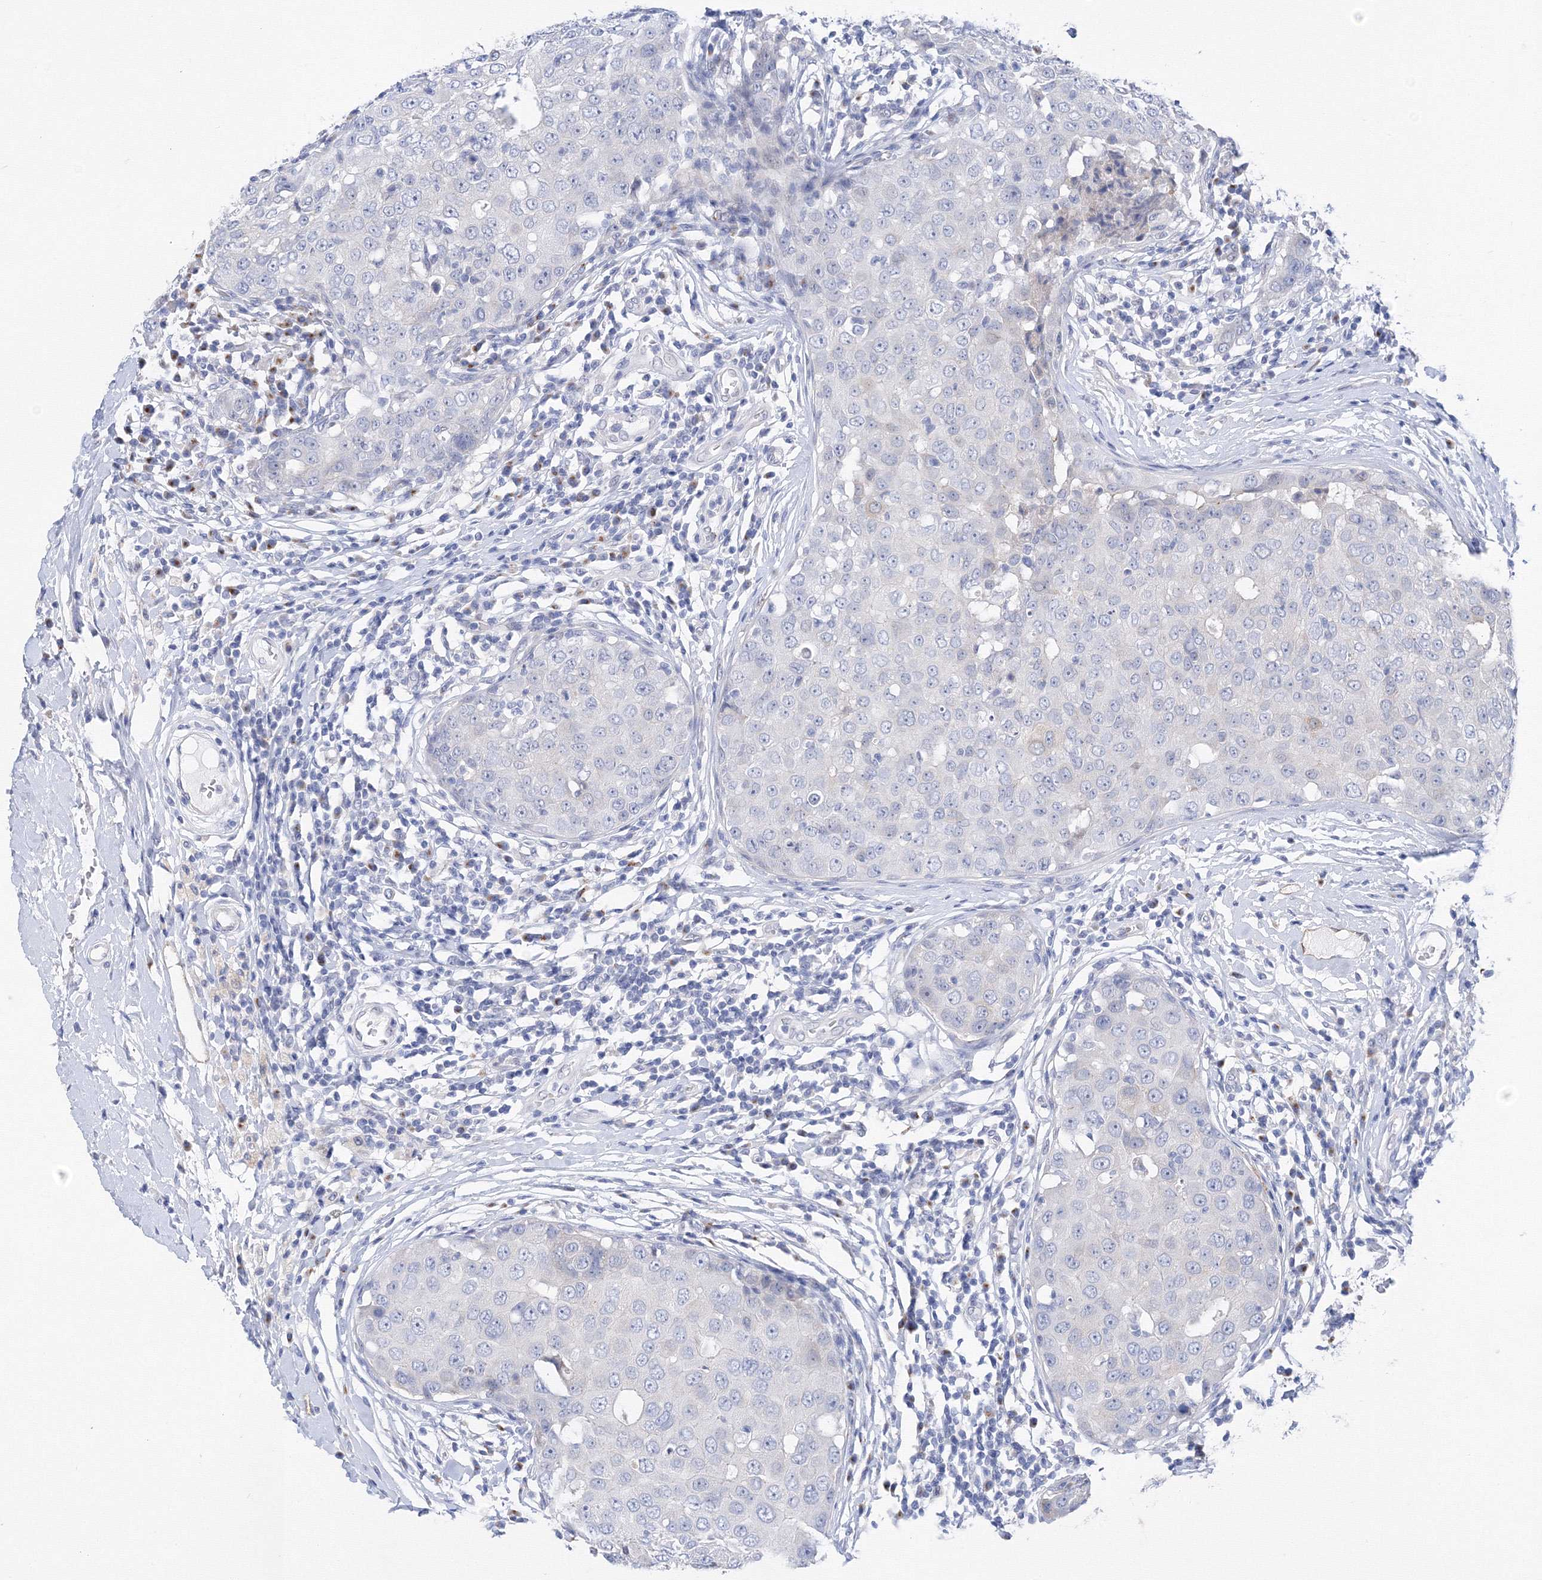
{"staining": {"intensity": "negative", "quantity": "none", "location": "none"}, "tissue": "breast cancer", "cell_type": "Tumor cells", "image_type": "cancer", "snomed": [{"axis": "morphology", "description": "Duct carcinoma"}, {"axis": "topography", "description": "Breast"}], "caption": "There is no significant expression in tumor cells of breast cancer (infiltrating ductal carcinoma).", "gene": "TAMM41", "patient": {"sex": "female", "age": 27}}